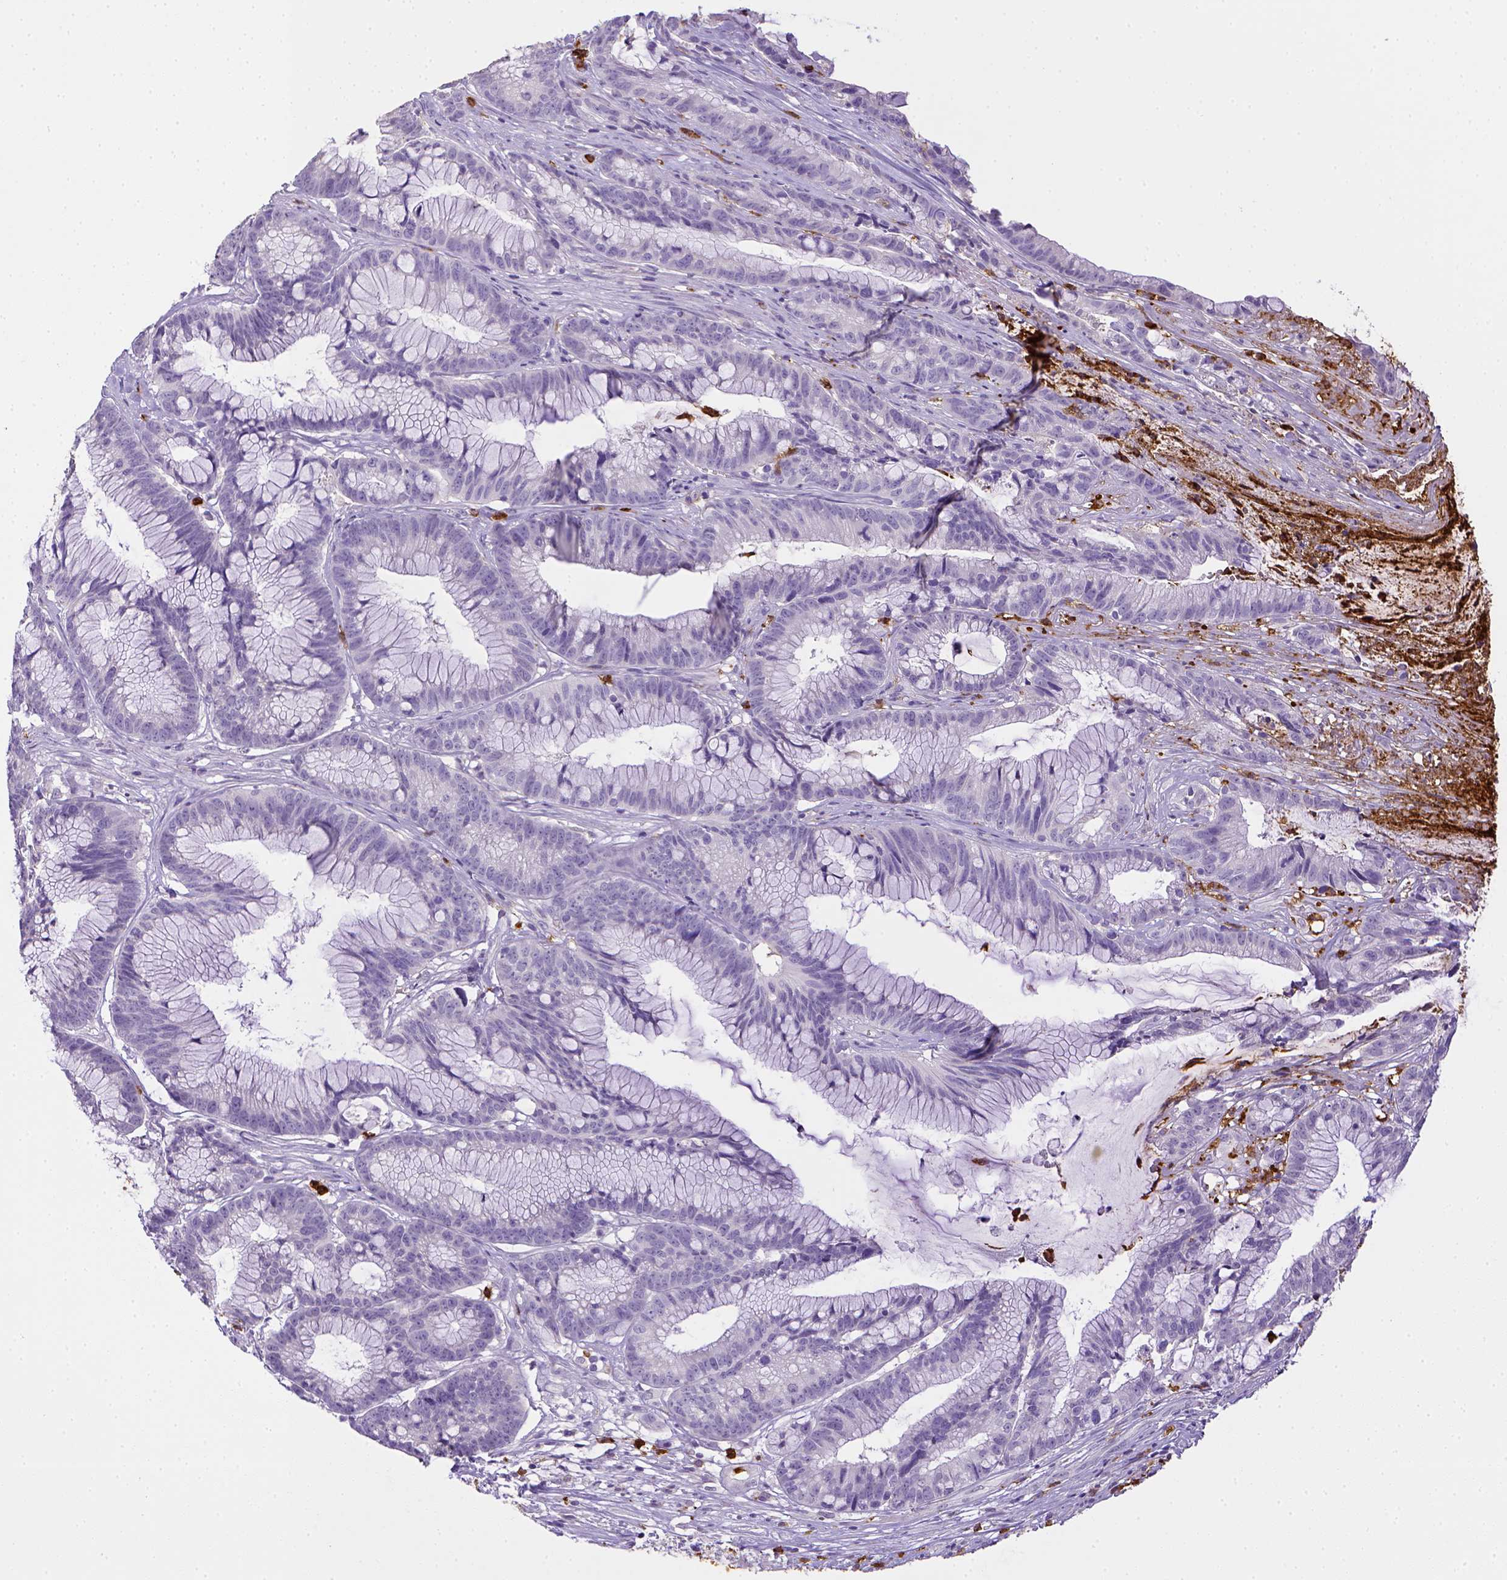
{"staining": {"intensity": "negative", "quantity": "none", "location": "none"}, "tissue": "colorectal cancer", "cell_type": "Tumor cells", "image_type": "cancer", "snomed": [{"axis": "morphology", "description": "Adenocarcinoma, NOS"}, {"axis": "topography", "description": "Colon"}], "caption": "Immunohistochemistry micrograph of human colorectal cancer (adenocarcinoma) stained for a protein (brown), which exhibits no positivity in tumor cells.", "gene": "ITGAM", "patient": {"sex": "female", "age": 78}}